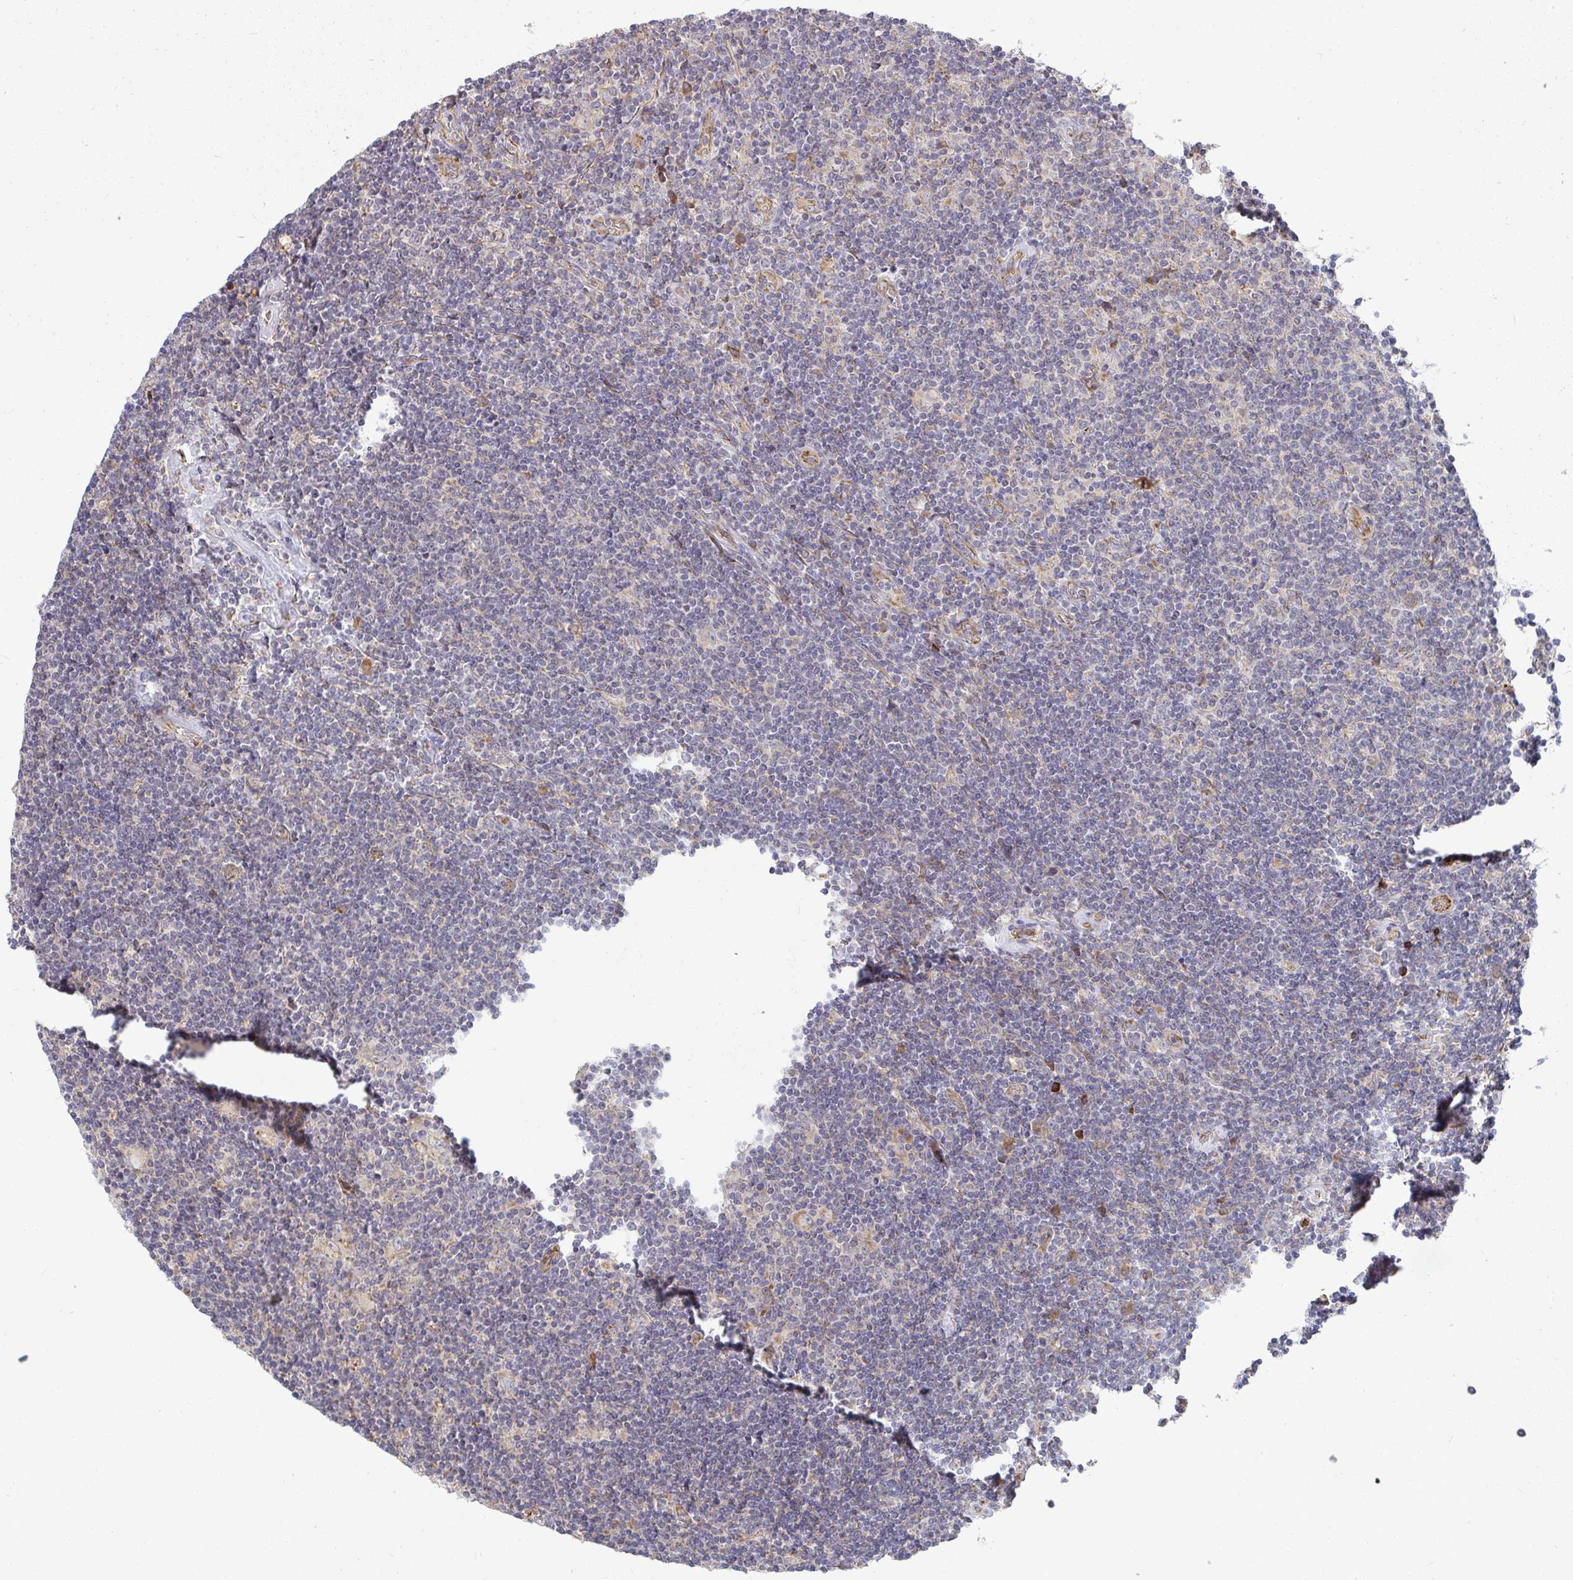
{"staining": {"intensity": "negative", "quantity": "none", "location": "none"}, "tissue": "lymphoma", "cell_type": "Tumor cells", "image_type": "cancer", "snomed": [{"axis": "morphology", "description": "Hodgkin's disease, NOS"}, {"axis": "topography", "description": "Lymph node"}], "caption": "This is an immunohistochemistry micrograph of lymphoma. There is no positivity in tumor cells.", "gene": "B4GALT6", "patient": {"sex": "male", "age": 40}}